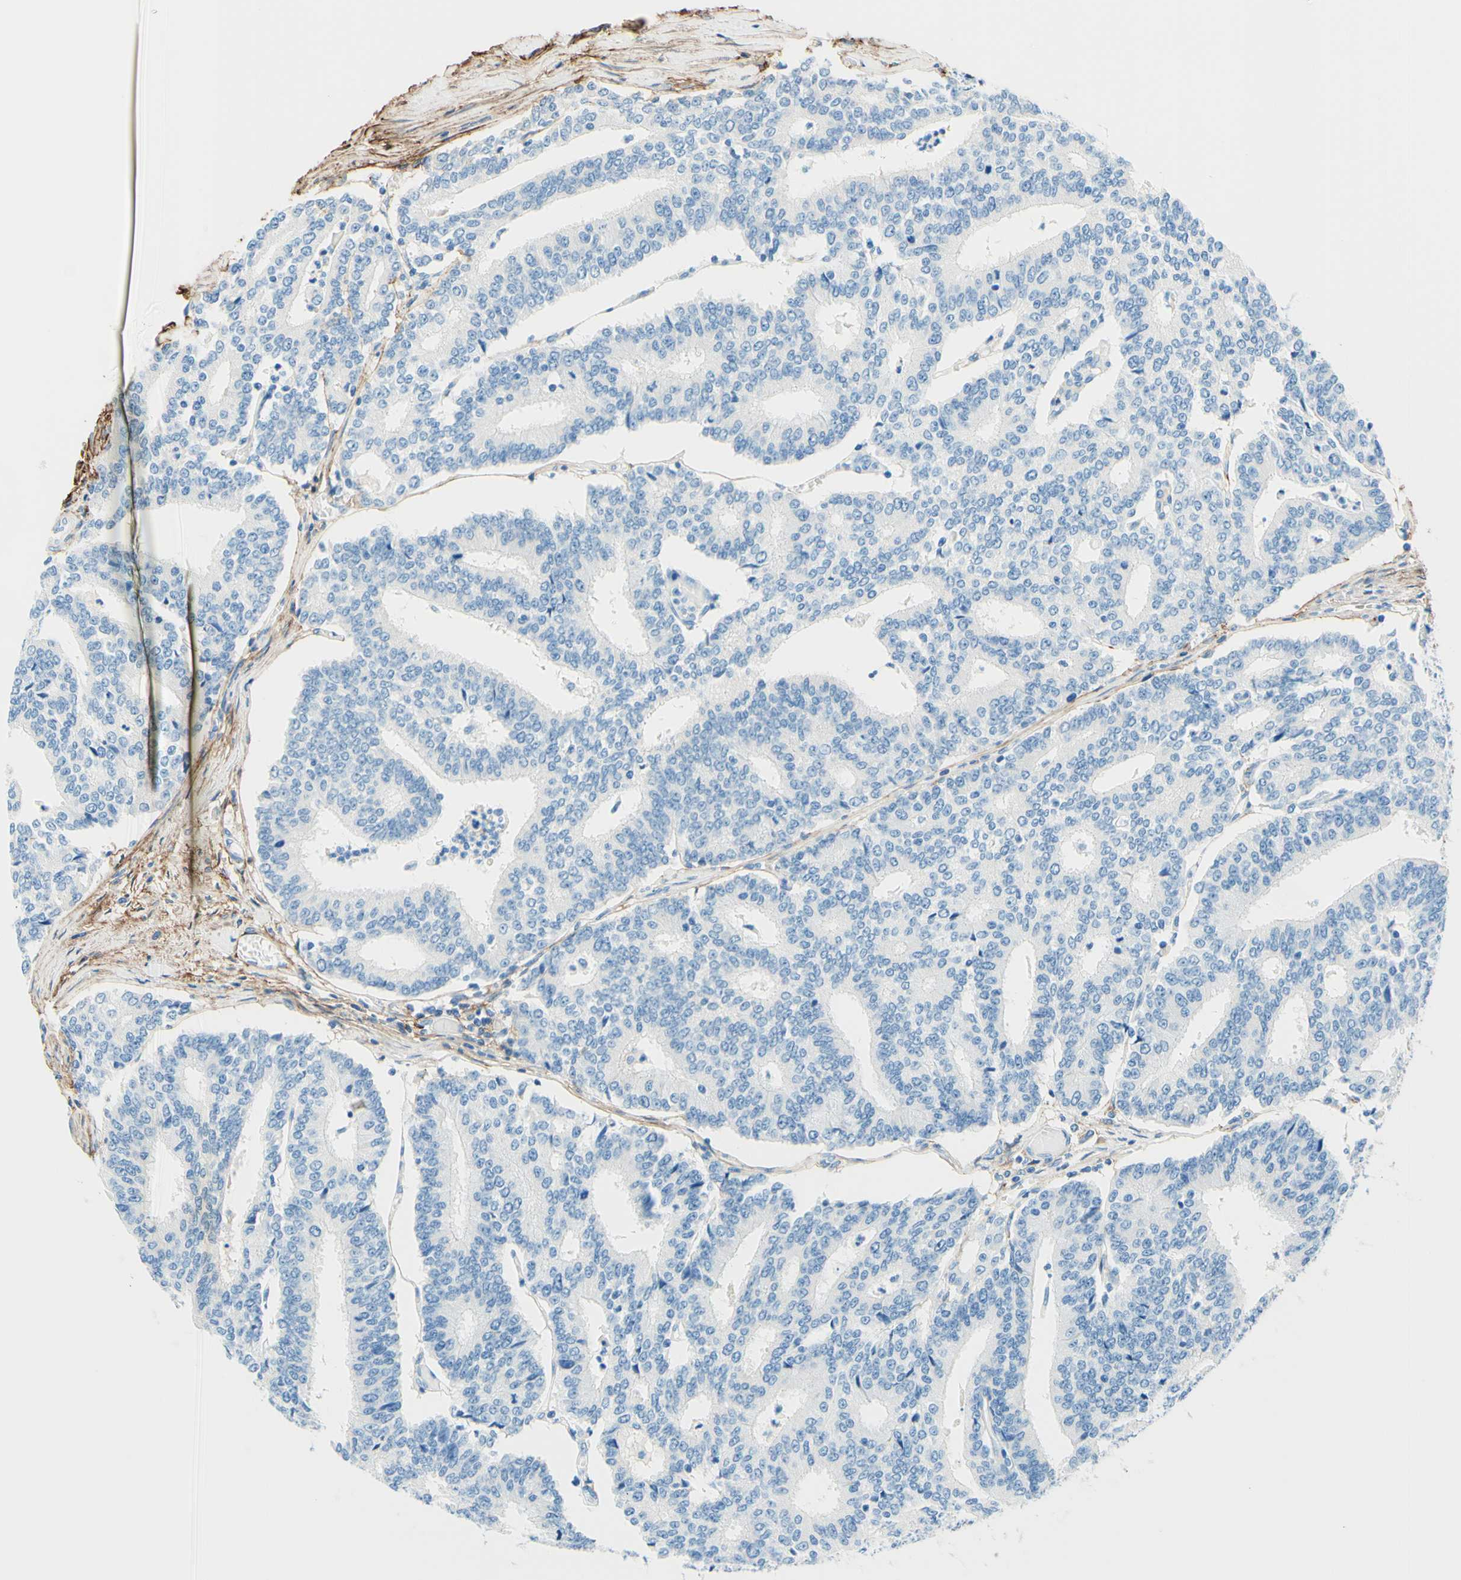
{"staining": {"intensity": "negative", "quantity": "none", "location": "none"}, "tissue": "prostate cancer", "cell_type": "Tumor cells", "image_type": "cancer", "snomed": [{"axis": "morphology", "description": "Normal tissue, NOS"}, {"axis": "morphology", "description": "Adenocarcinoma, High grade"}, {"axis": "topography", "description": "Prostate"}, {"axis": "topography", "description": "Seminal veicle"}], "caption": "A micrograph of prostate high-grade adenocarcinoma stained for a protein demonstrates no brown staining in tumor cells.", "gene": "MFAP5", "patient": {"sex": "male", "age": 55}}